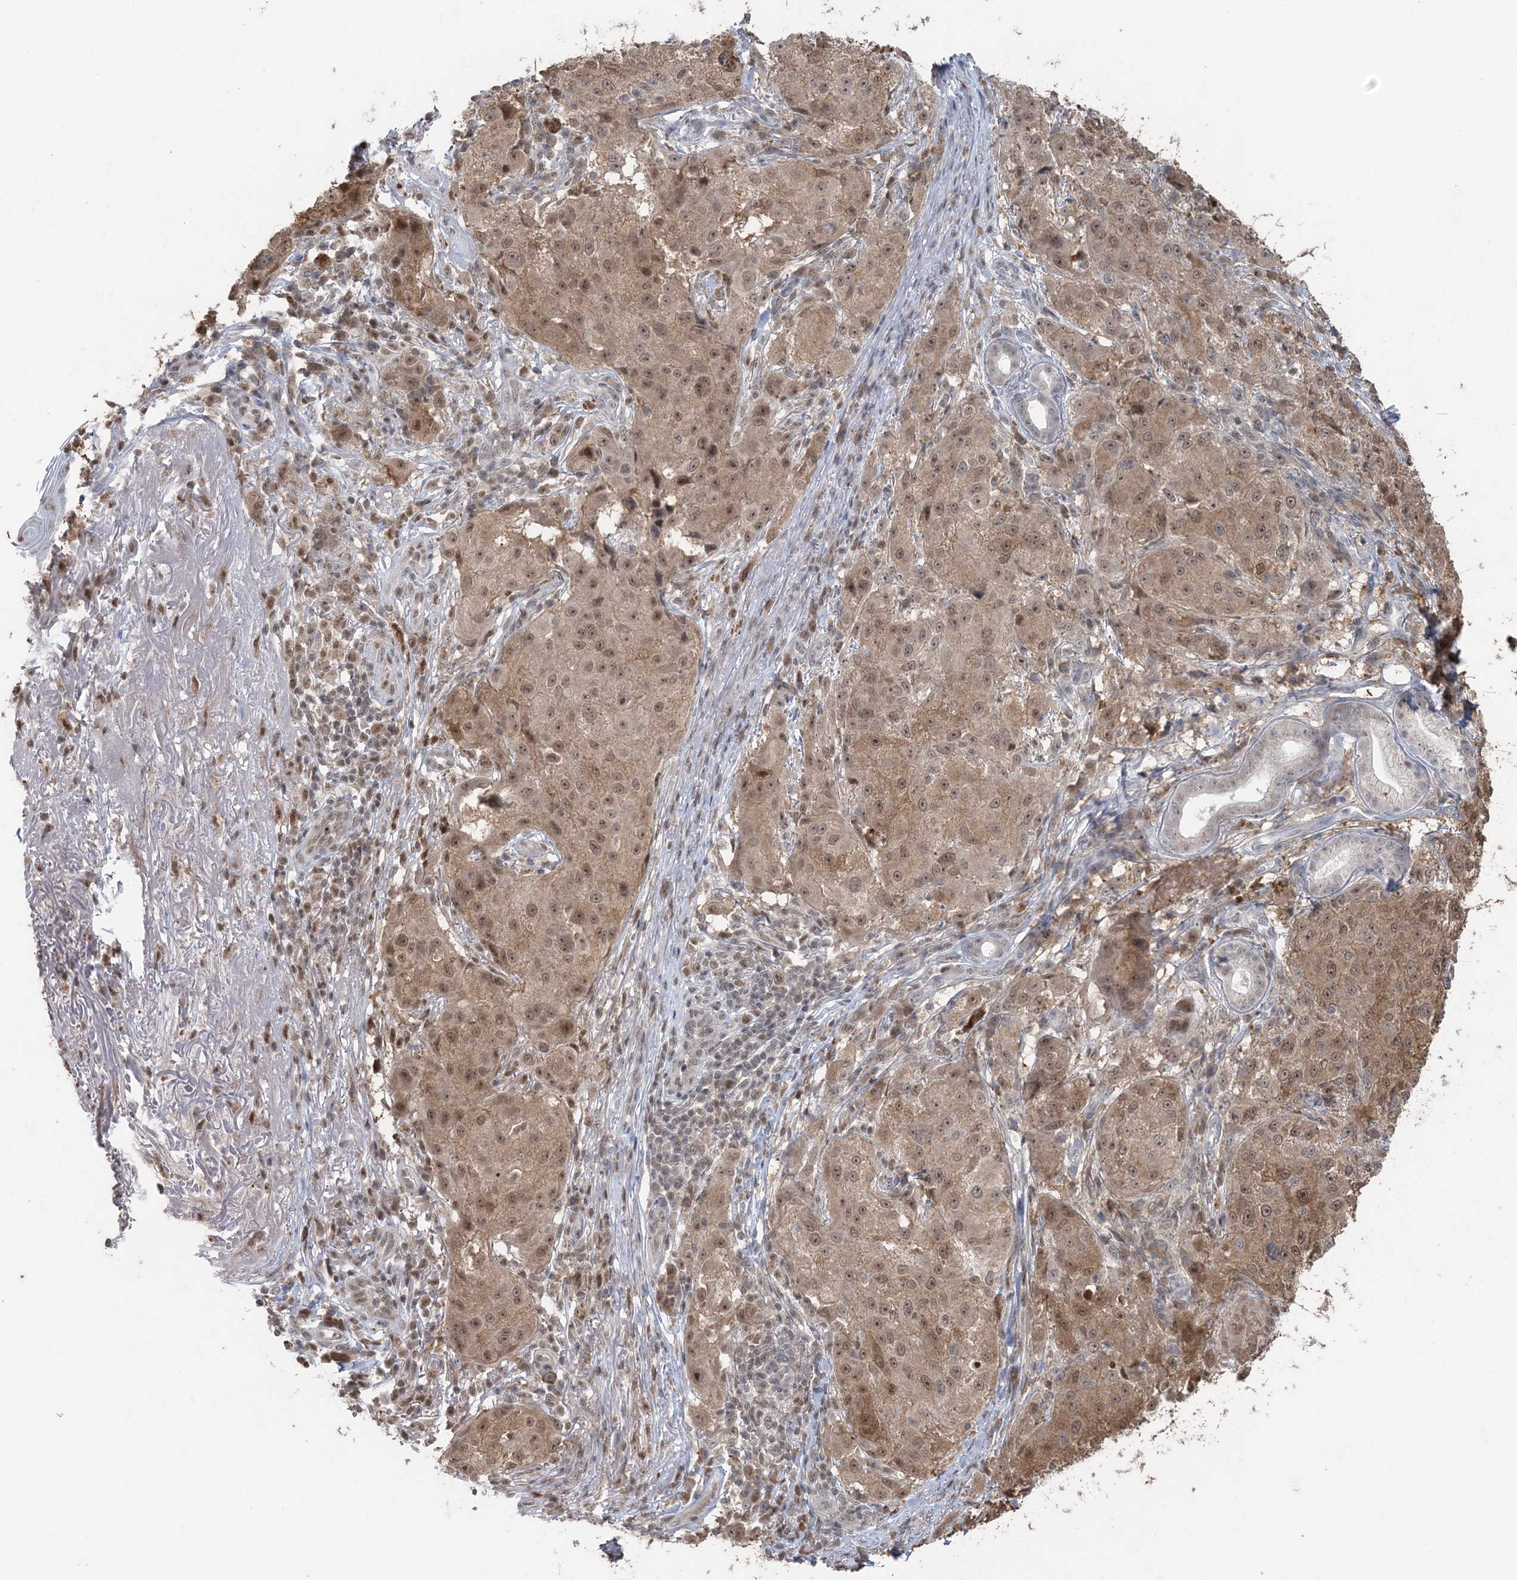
{"staining": {"intensity": "moderate", "quantity": ">75%", "location": "cytoplasmic/membranous,nuclear"}, "tissue": "melanoma", "cell_type": "Tumor cells", "image_type": "cancer", "snomed": [{"axis": "morphology", "description": "Necrosis, NOS"}, {"axis": "morphology", "description": "Malignant melanoma, NOS"}, {"axis": "topography", "description": "Skin"}], "caption": "Malignant melanoma stained with a protein marker exhibits moderate staining in tumor cells.", "gene": "SLU7", "patient": {"sex": "female", "age": 87}}